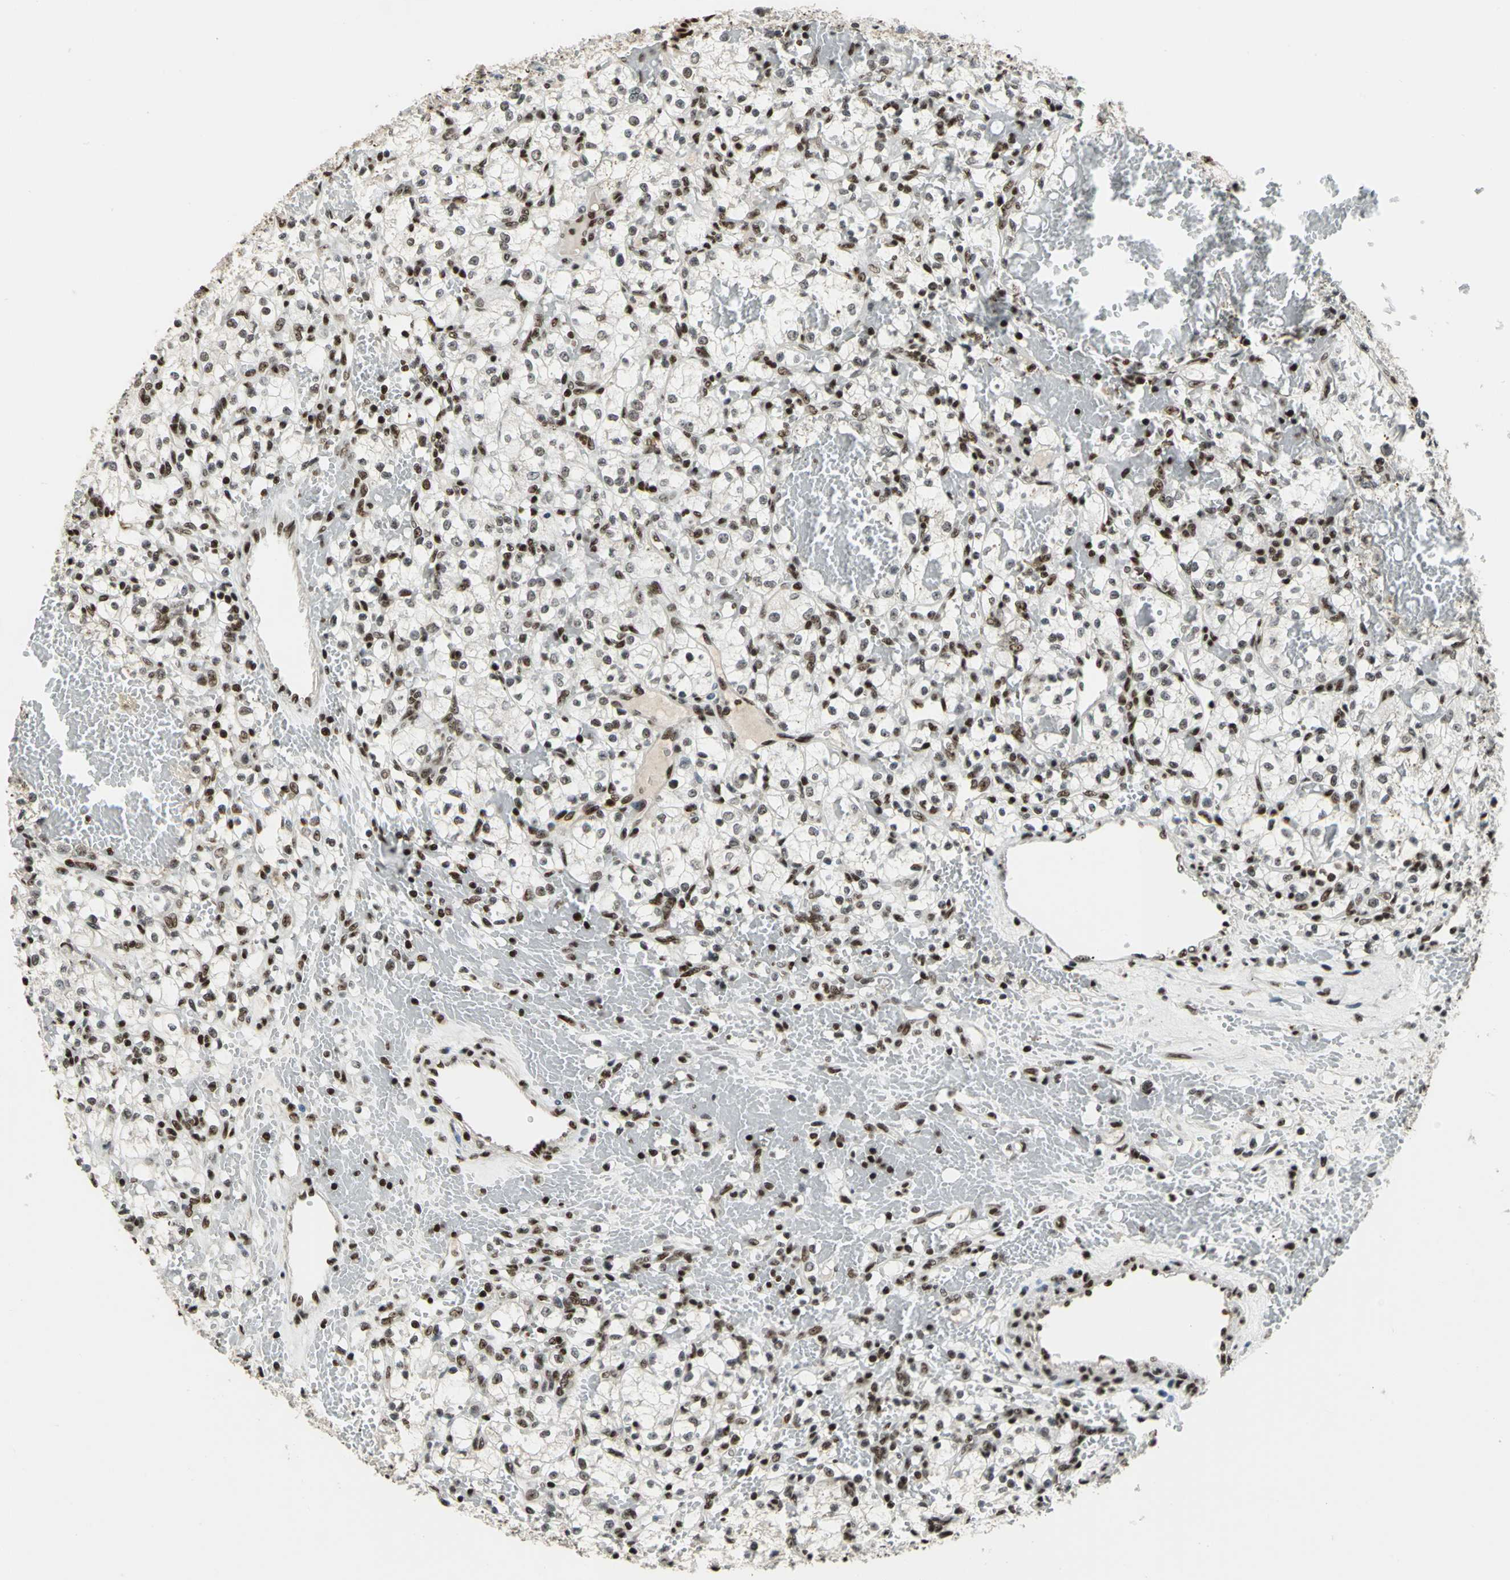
{"staining": {"intensity": "moderate", "quantity": ">75%", "location": "nuclear"}, "tissue": "renal cancer", "cell_type": "Tumor cells", "image_type": "cancer", "snomed": [{"axis": "morphology", "description": "Adenocarcinoma, NOS"}, {"axis": "topography", "description": "Kidney"}], "caption": "Adenocarcinoma (renal) stained with DAB immunohistochemistry (IHC) exhibits medium levels of moderate nuclear positivity in approximately >75% of tumor cells. The staining was performed using DAB, with brown indicating positive protein expression. Nuclei are stained blue with hematoxylin.", "gene": "UBTF", "patient": {"sex": "female", "age": 60}}